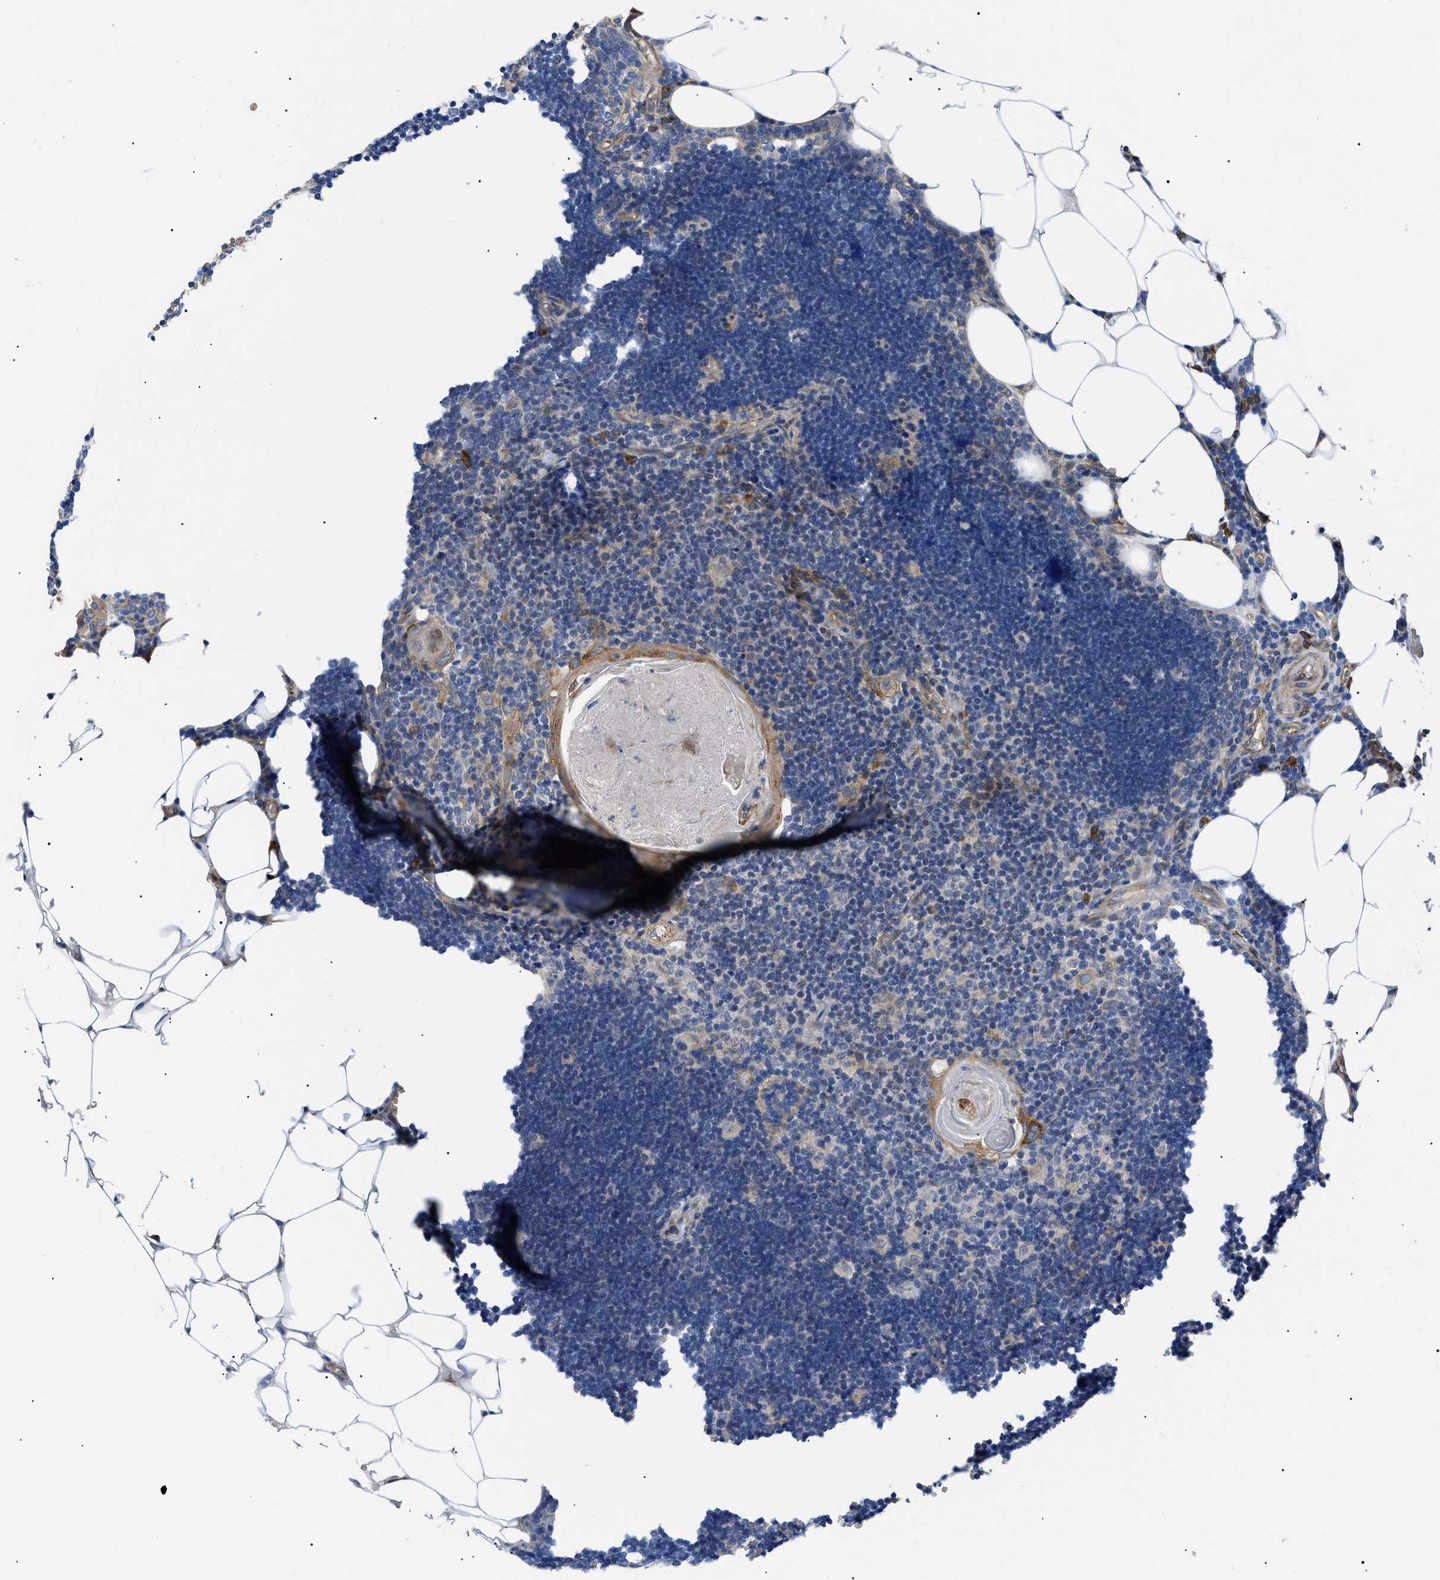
{"staining": {"intensity": "negative", "quantity": "none", "location": "none"}, "tissue": "lymph node", "cell_type": "Germinal center cells", "image_type": "normal", "snomed": [{"axis": "morphology", "description": "Normal tissue, NOS"}, {"axis": "topography", "description": "Lymph node"}], "caption": "Immunohistochemical staining of benign human lymph node exhibits no significant expression in germinal center cells.", "gene": "MYO10", "patient": {"sex": "male", "age": 33}}